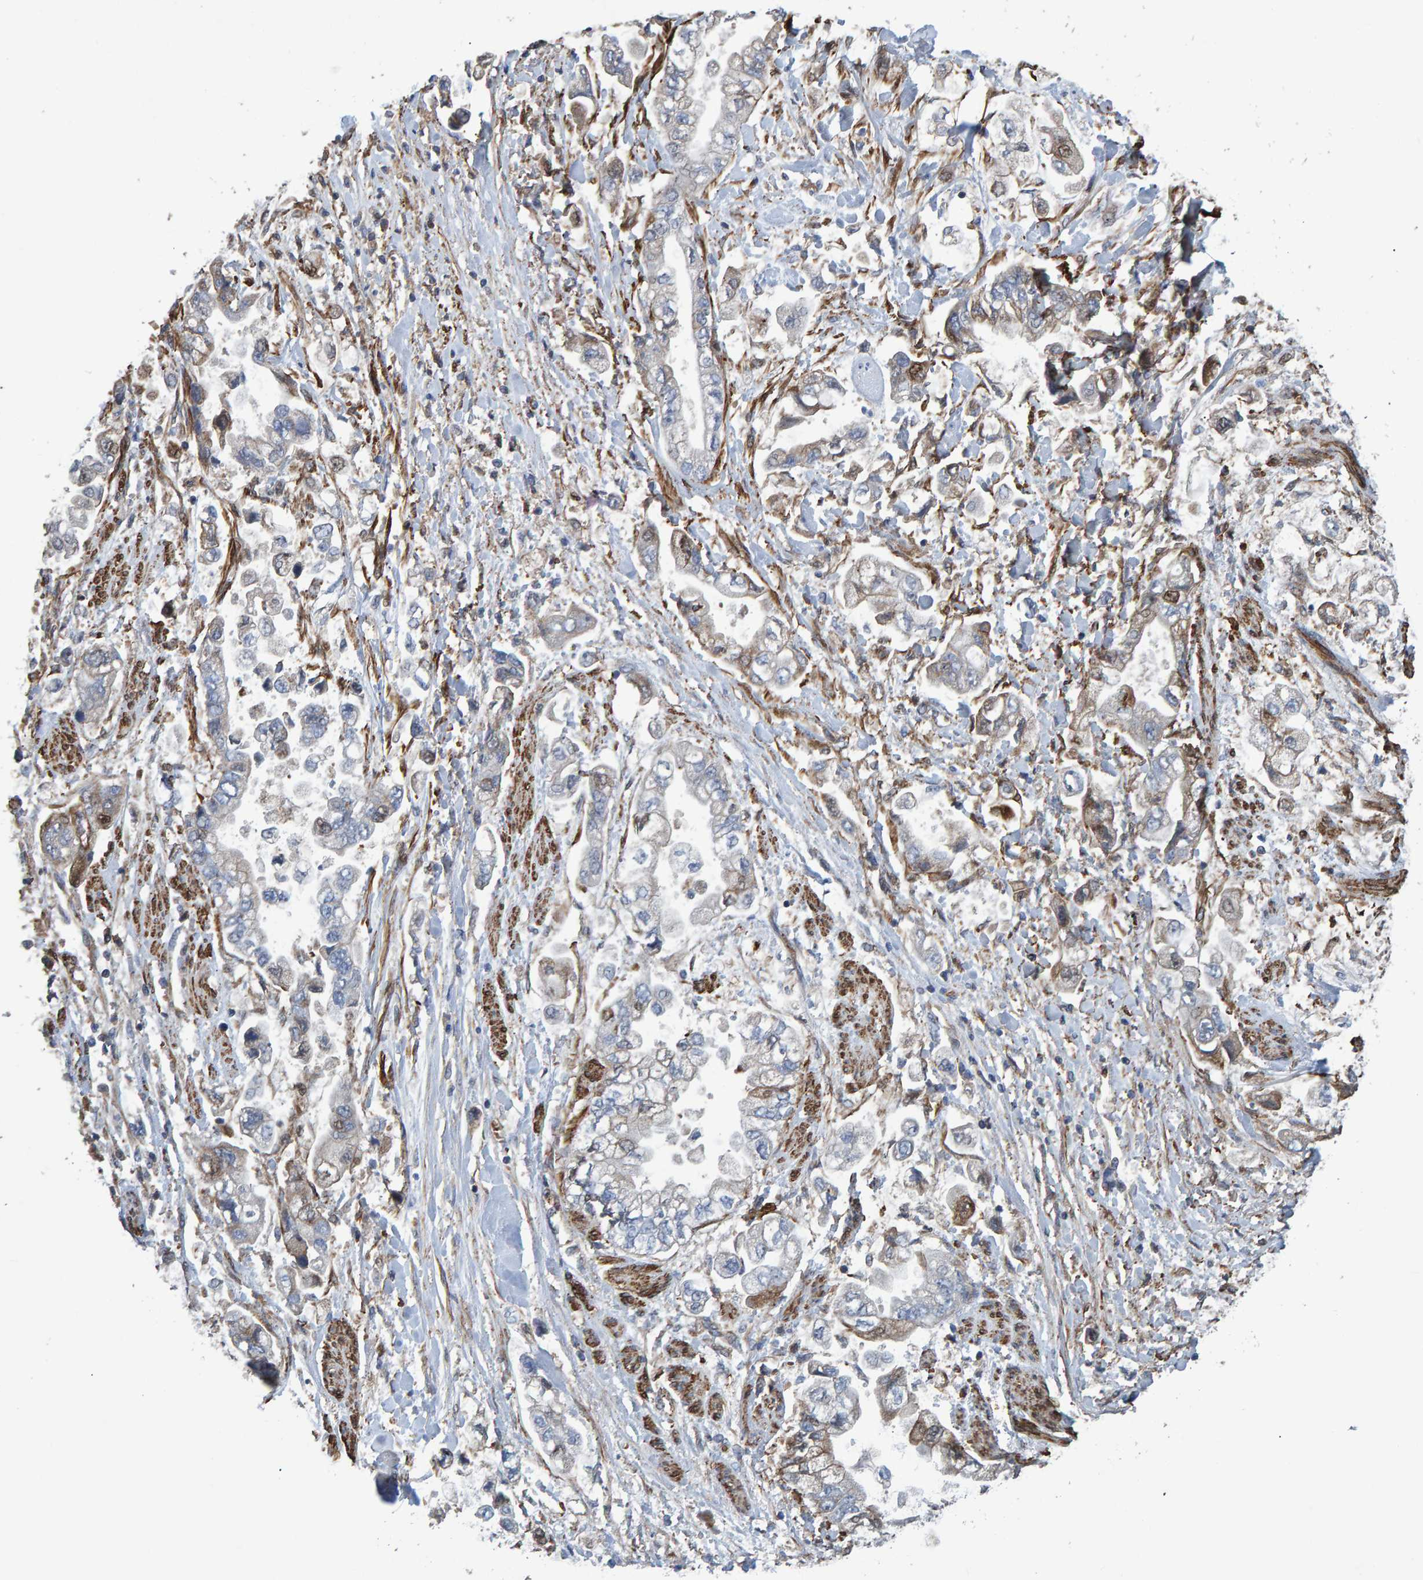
{"staining": {"intensity": "weak", "quantity": "<25%", "location": "cytoplasmic/membranous"}, "tissue": "stomach cancer", "cell_type": "Tumor cells", "image_type": "cancer", "snomed": [{"axis": "morphology", "description": "Normal tissue, NOS"}, {"axis": "morphology", "description": "Adenocarcinoma, NOS"}, {"axis": "topography", "description": "Stomach"}], "caption": "Immunohistochemistry histopathology image of stomach adenocarcinoma stained for a protein (brown), which reveals no positivity in tumor cells.", "gene": "SLIT2", "patient": {"sex": "male", "age": 62}}